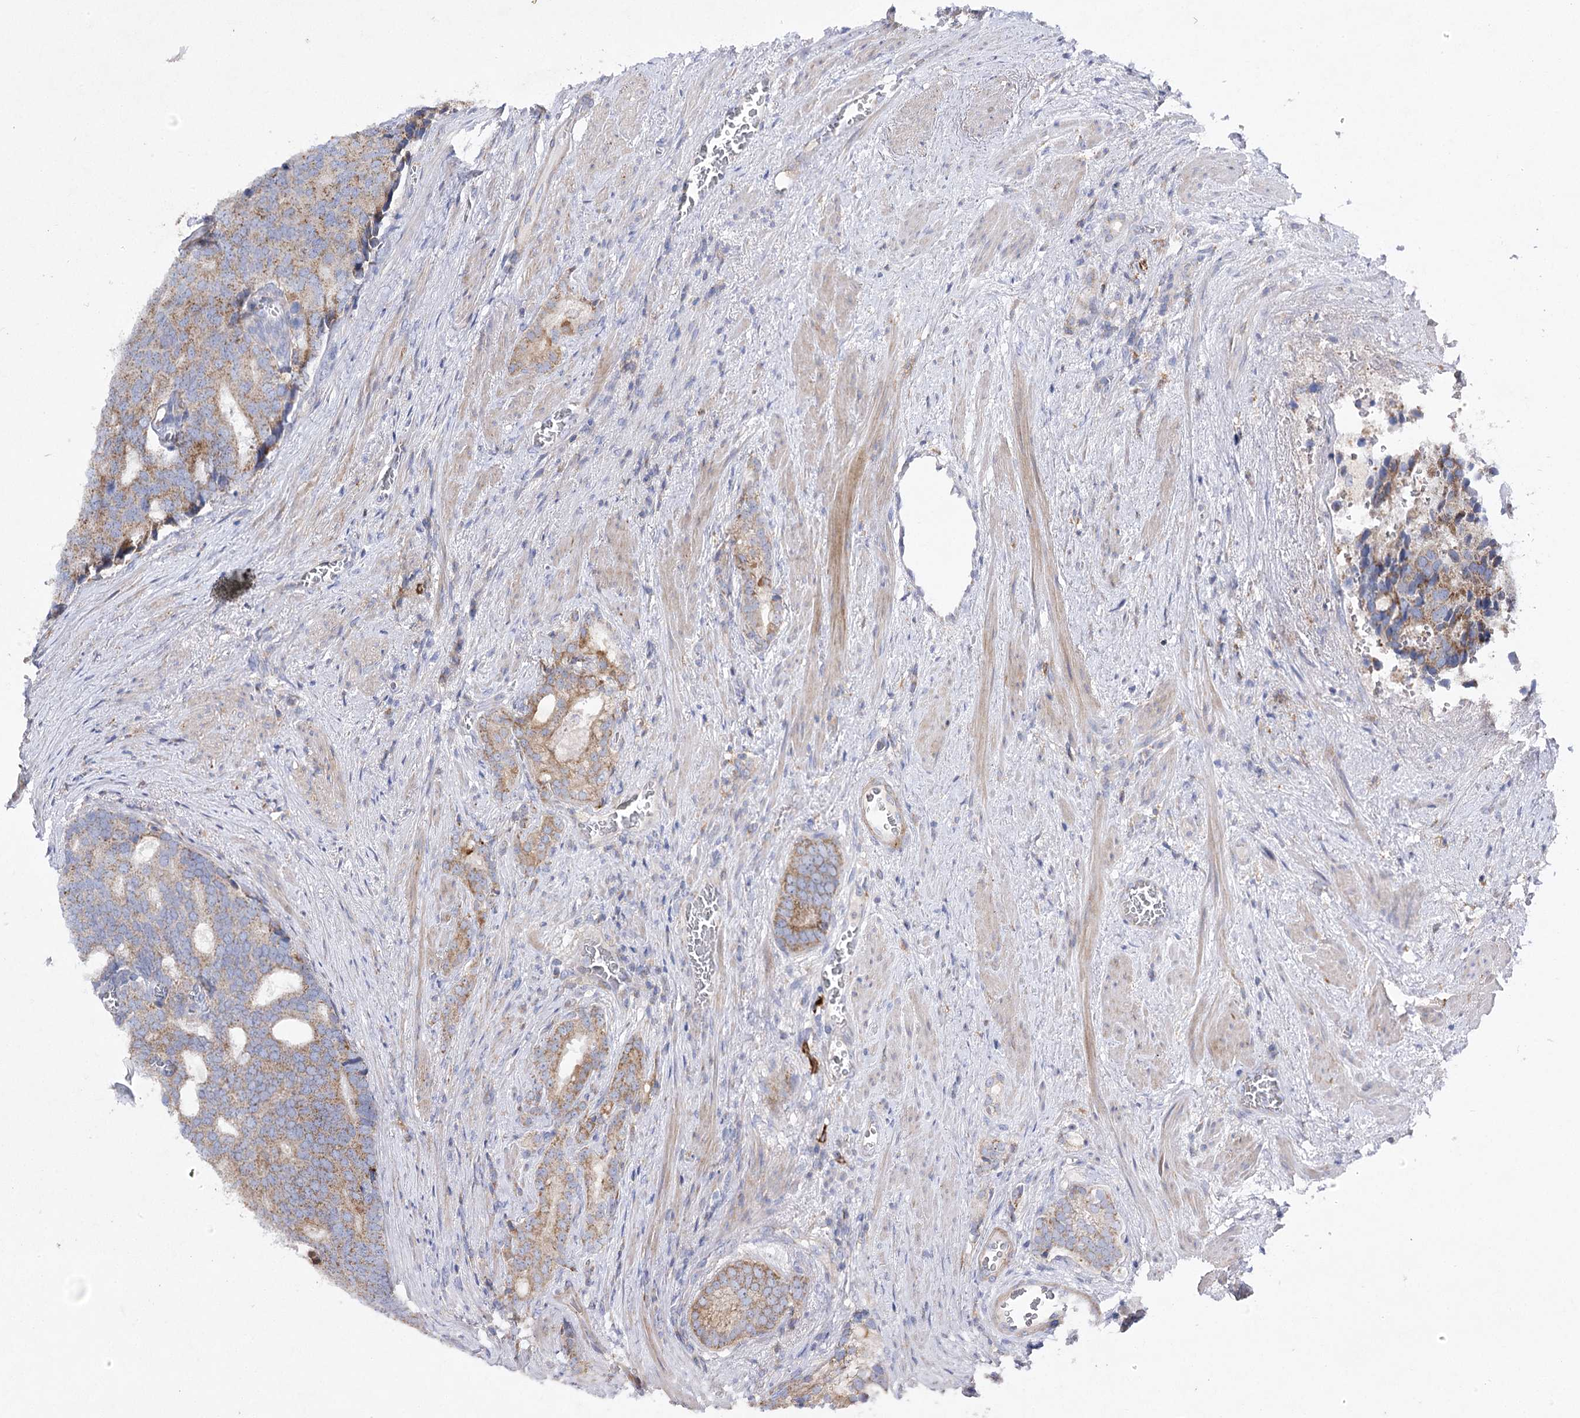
{"staining": {"intensity": "strong", "quantity": "<25%", "location": "cytoplasmic/membranous"}, "tissue": "prostate cancer", "cell_type": "Tumor cells", "image_type": "cancer", "snomed": [{"axis": "morphology", "description": "Adenocarcinoma, Low grade"}, {"axis": "topography", "description": "Prostate"}], "caption": "Prostate cancer (low-grade adenocarcinoma) stained for a protein demonstrates strong cytoplasmic/membranous positivity in tumor cells. (DAB IHC, brown staining for protein, blue staining for nuclei).", "gene": "COX15", "patient": {"sex": "male", "age": 71}}